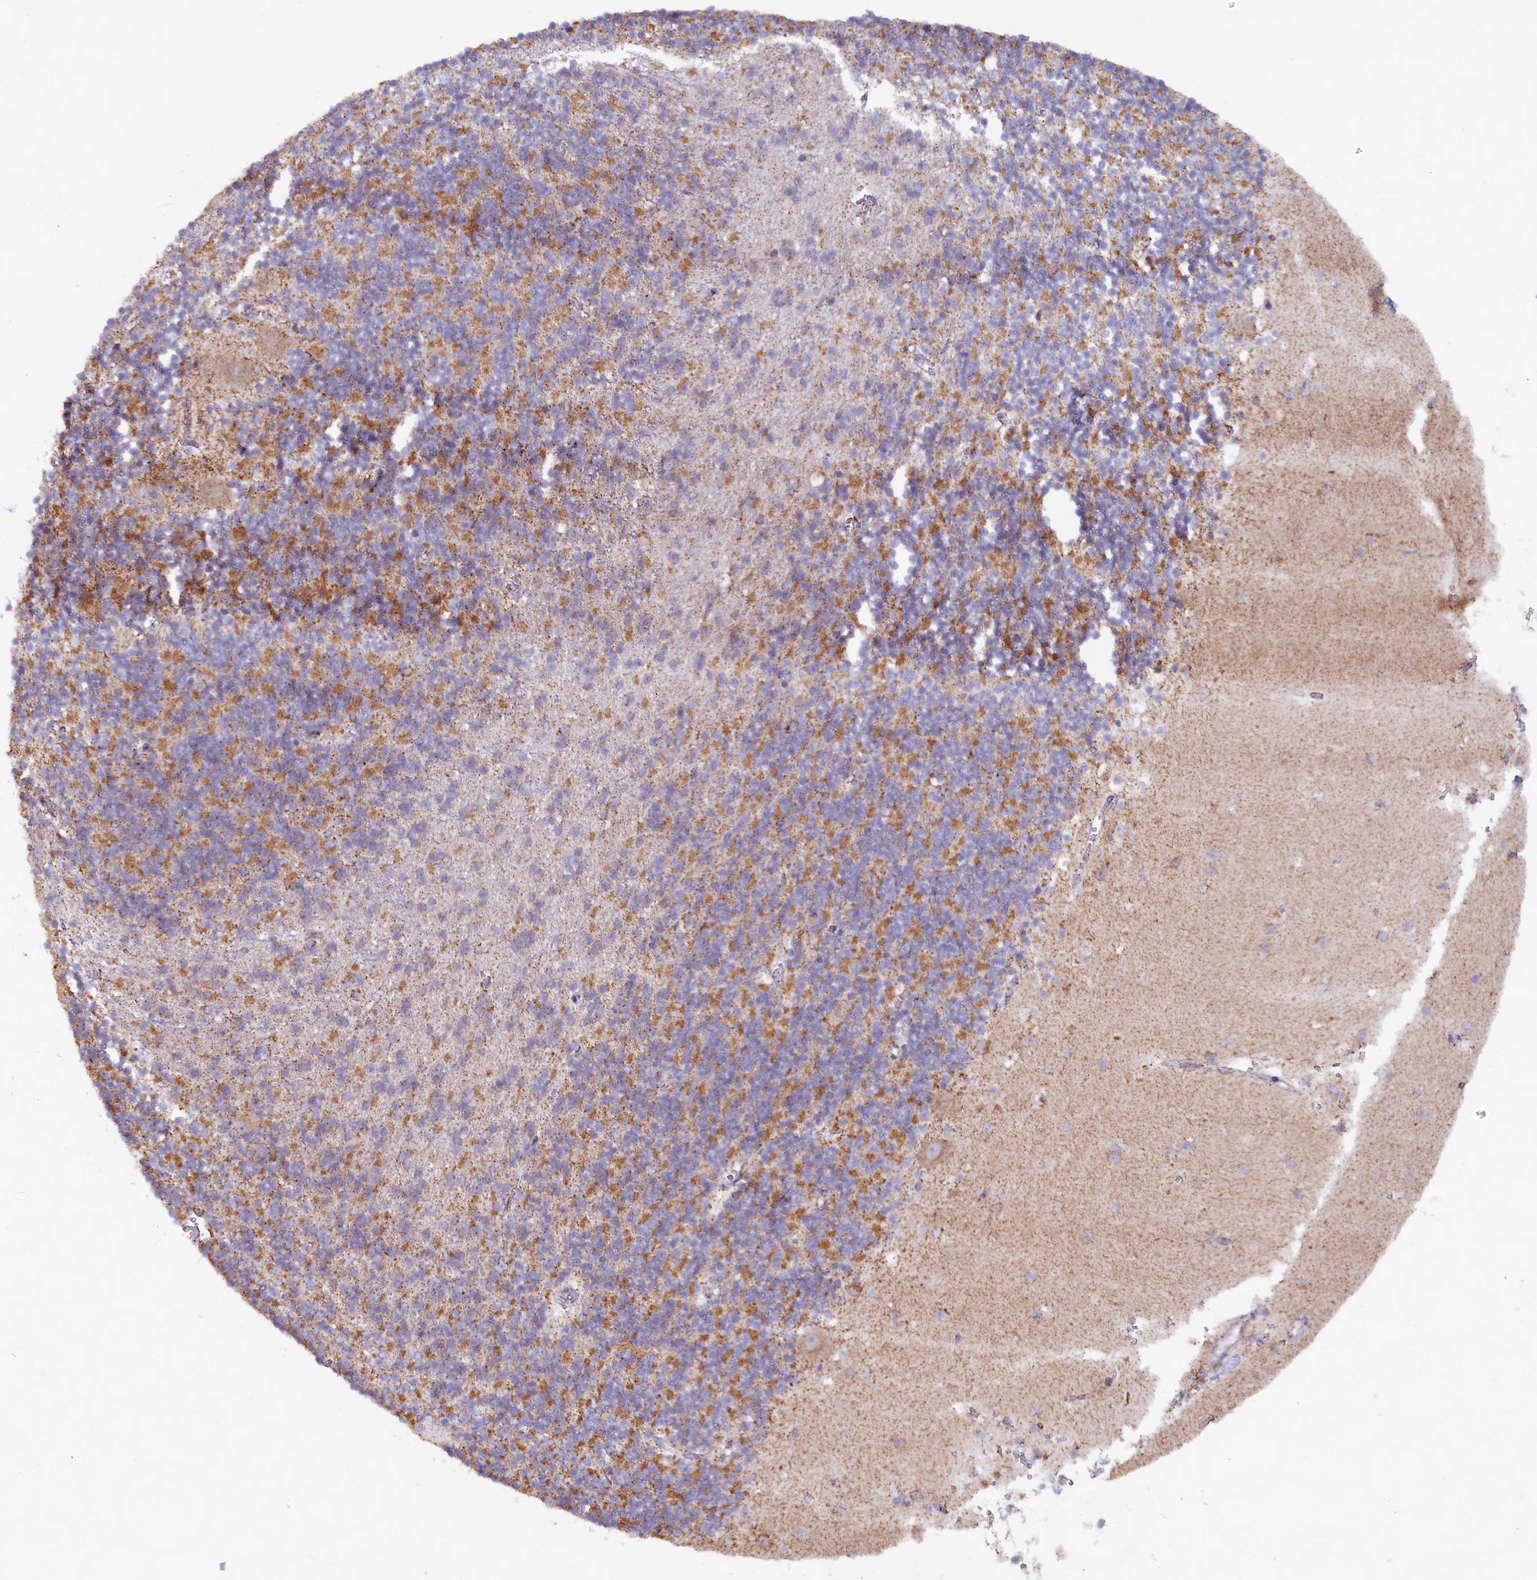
{"staining": {"intensity": "moderate", "quantity": ">75%", "location": "cytoplasmic/membranous"}, "tissue": "cerebellum", "cell_type": "Cells in granular layer", "image_type": "normal", "snomed": [{"axis": "morphology", "description": "Normal tissue, NOS"}, {"axis": "topography", "description": "Cerebellum"}], "caption": "DAB (3,3'-diaminobenzidine) immunohistochemical staining of benign human cerebellum shows moderate cytoplasmic/membranous protein expression in approximately >75% of cells in granular layer.", "gene": "C1D", "patient": {"sex": "male", "age": 54}}